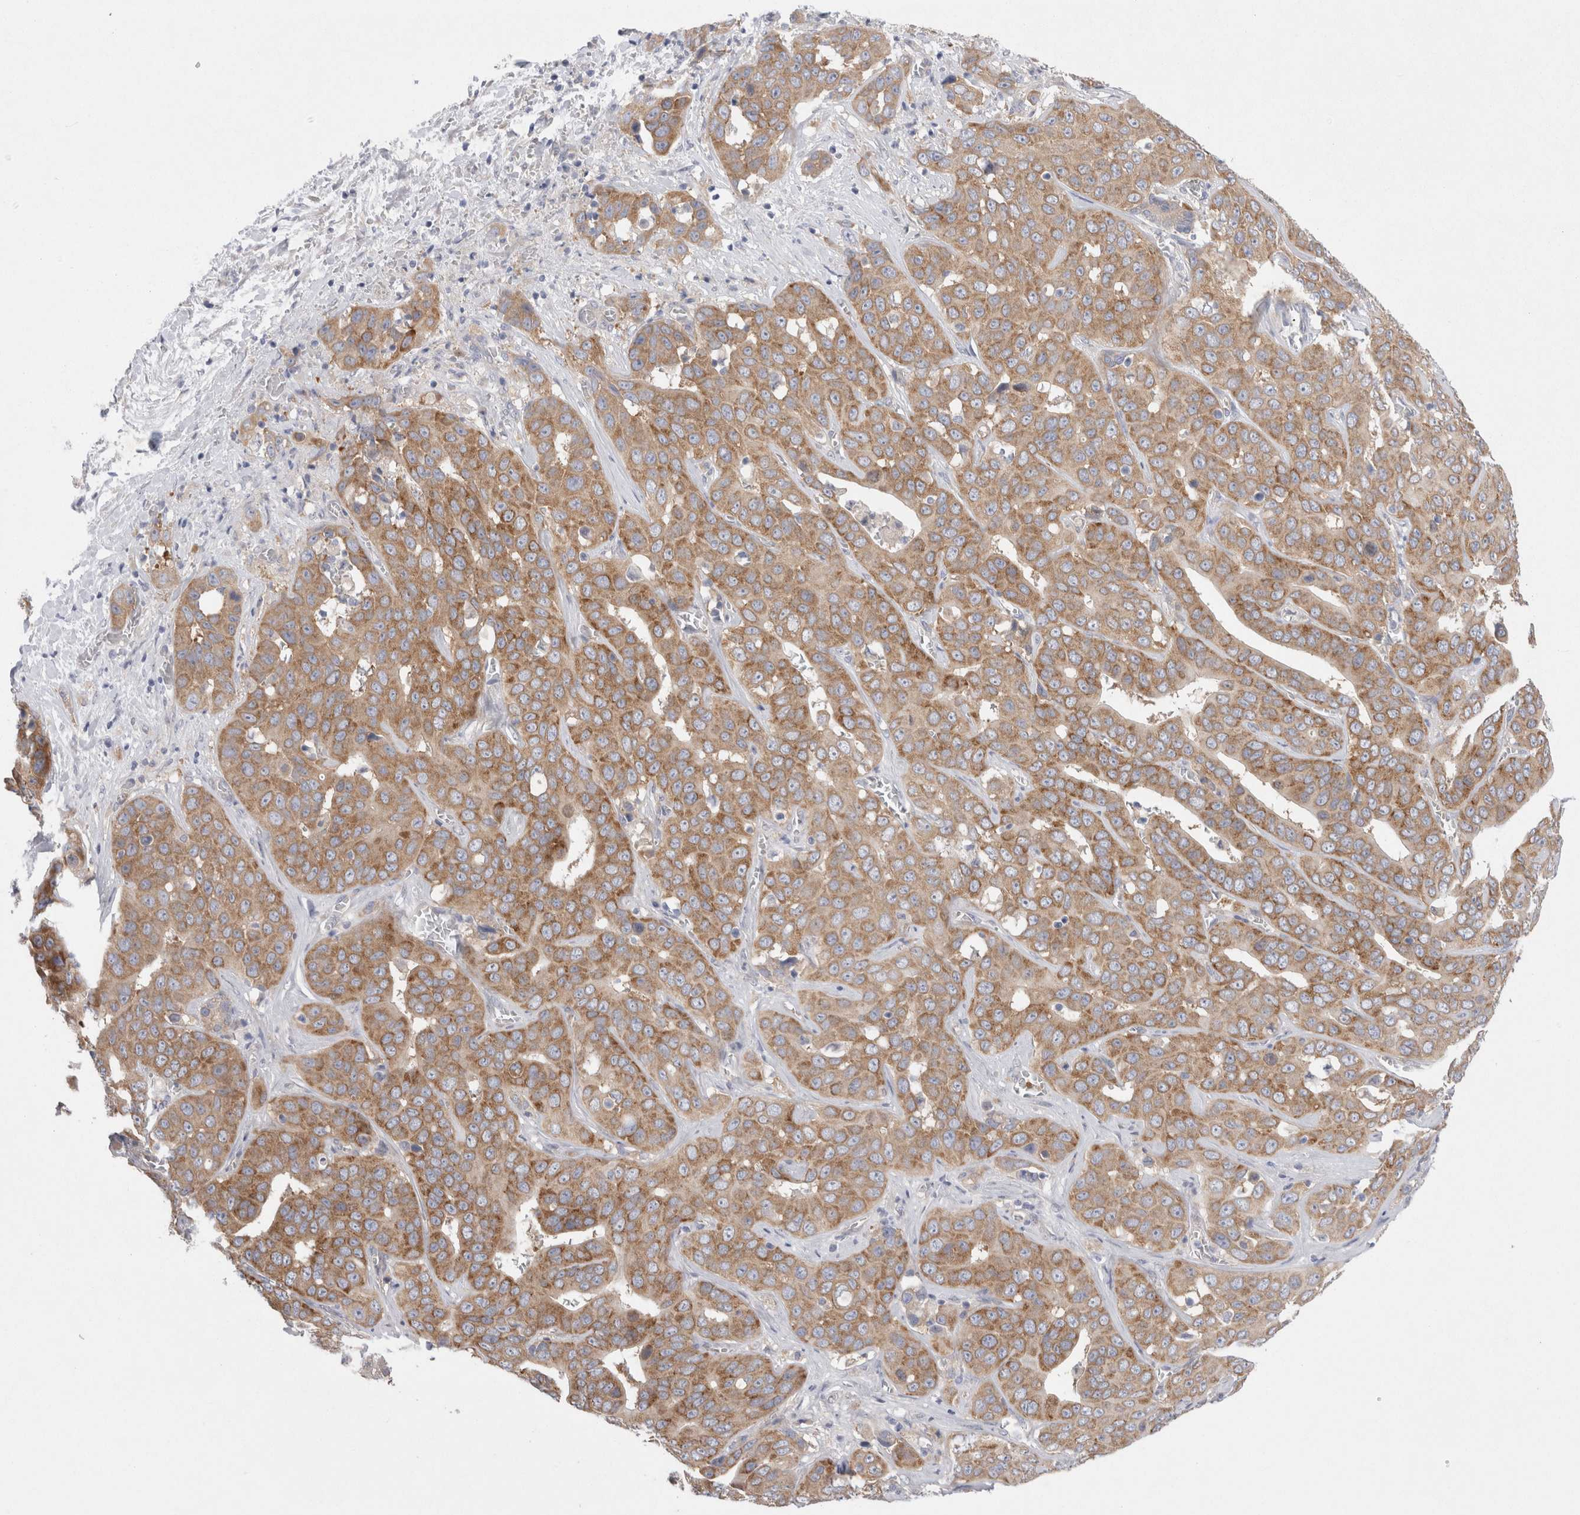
{"staining": {"intensity": "moderate", "quantity": ">75%", "location": "cytoplasmic/membranous"}, "tissue": "liver cancer", "cell_type": "Tumor cells", "image_type": "cancer", "snomed": [{"axis": "morphology", "description": "Cholangiocarcinoma"}, {"axis": "topography", "description": "Liver"}], "caption": "Liver cholangiocarcinoma was stained to show a protein in brown. There is medium levels of moderate cytoplasmic/membranous staining in about >75% of tumor cells.", "gene": "WIPF2", "patient": {"sex": "female", "age": 52}}